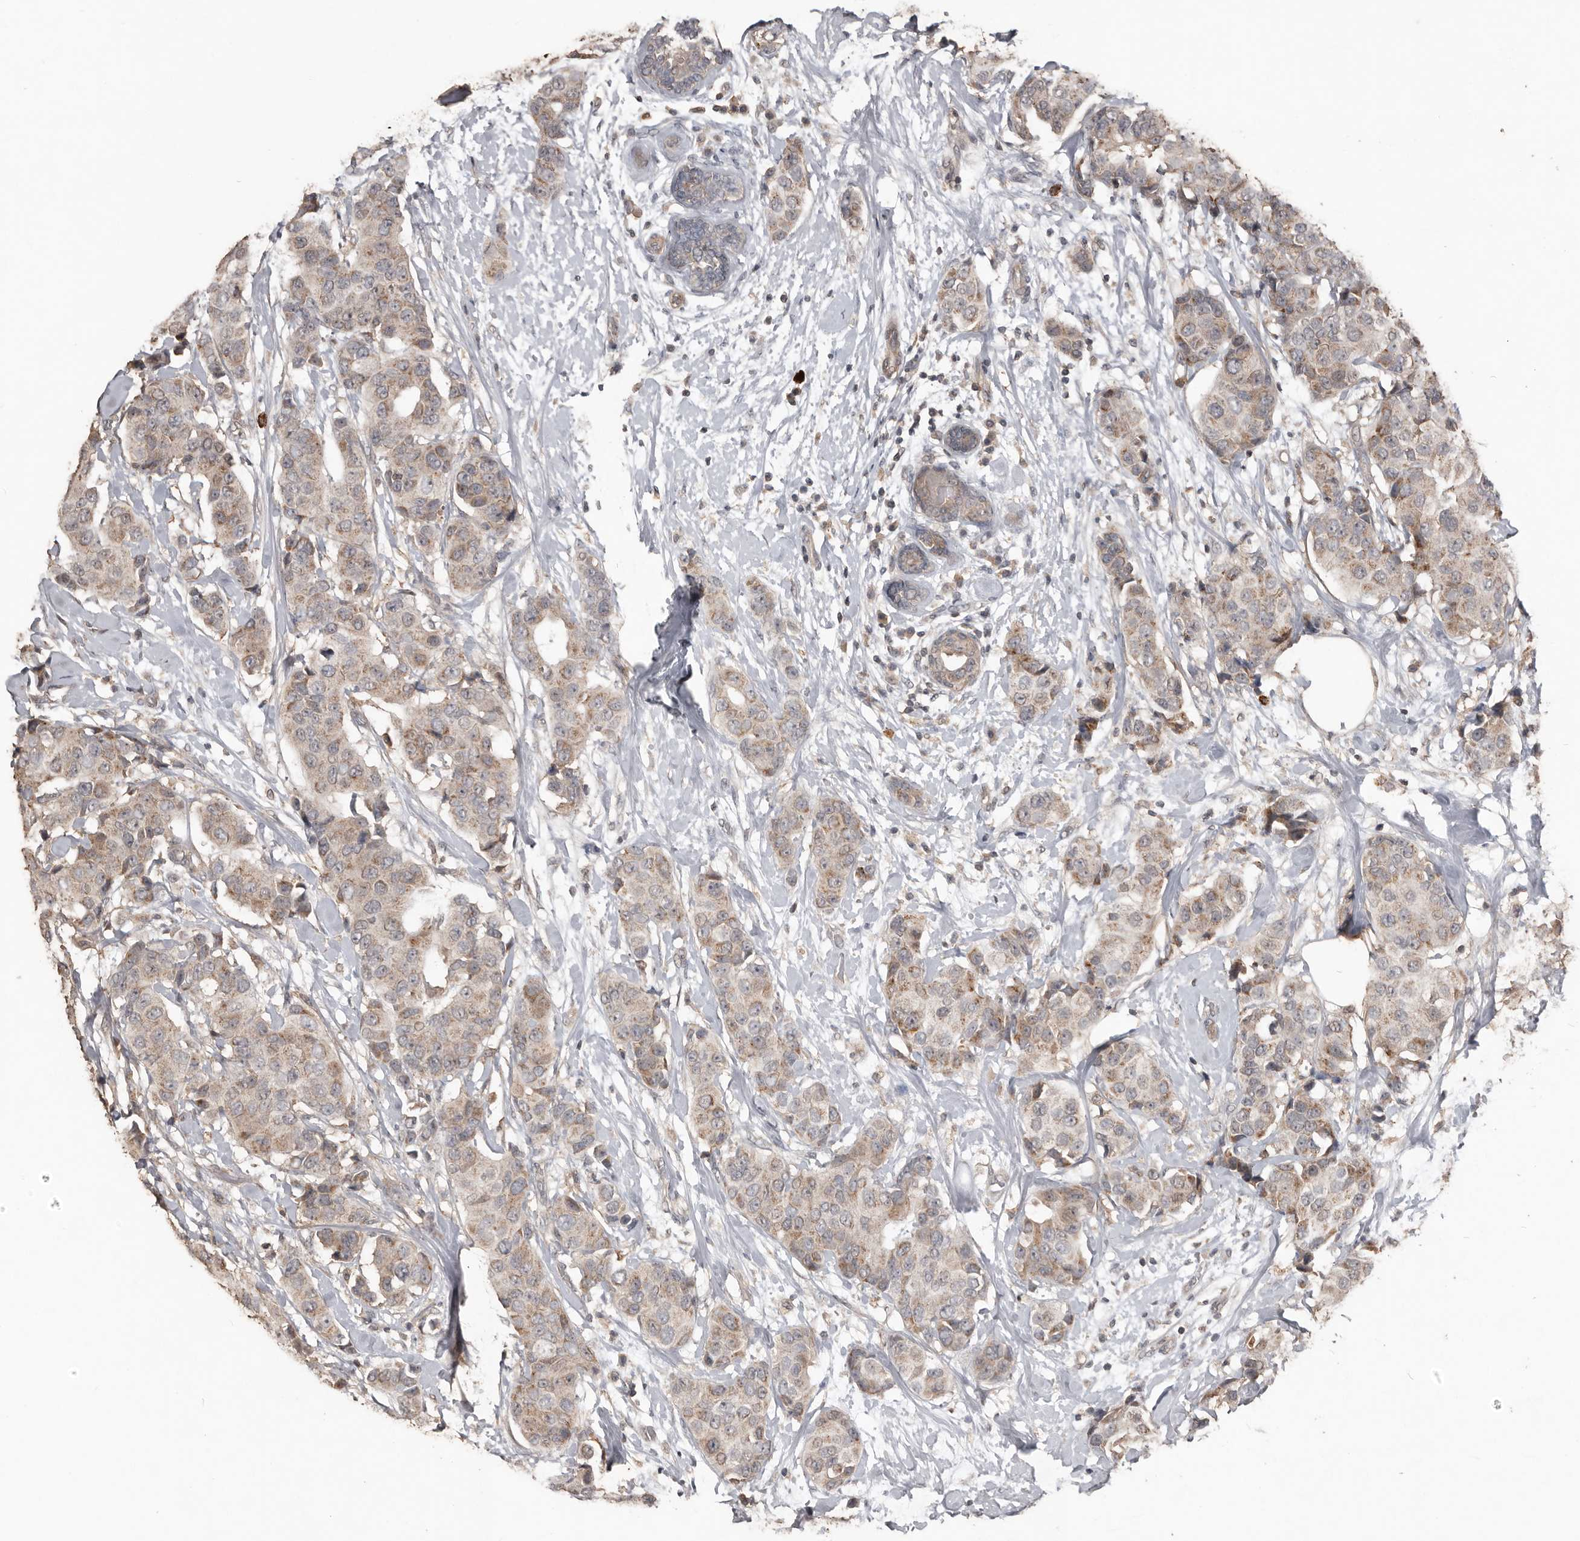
{"staining": {"intensity": "weak", "quantity": ">75%", "location": "cytoplasmic/membranous"}, "tissue": "breast cancer", "cell_type": "Tumor cells", "image_type": "cancer", "snomed": [{"axis": "morphology", "description": "Normal tissue, NOS"}, {"axis": "morphology", "description": "Duct carcinoma"}, {"axis": "topography", "description": "Breast"}], "caption": "Breast cancer (intraductal carcinoma) was stained to show a protein in brown. There is low levels of weak cytoplasmic/membranous positivity in approximately >75% of tumor cells.", "gene": "BAMBI", "patient": {"sex": "female", "age": 39}}